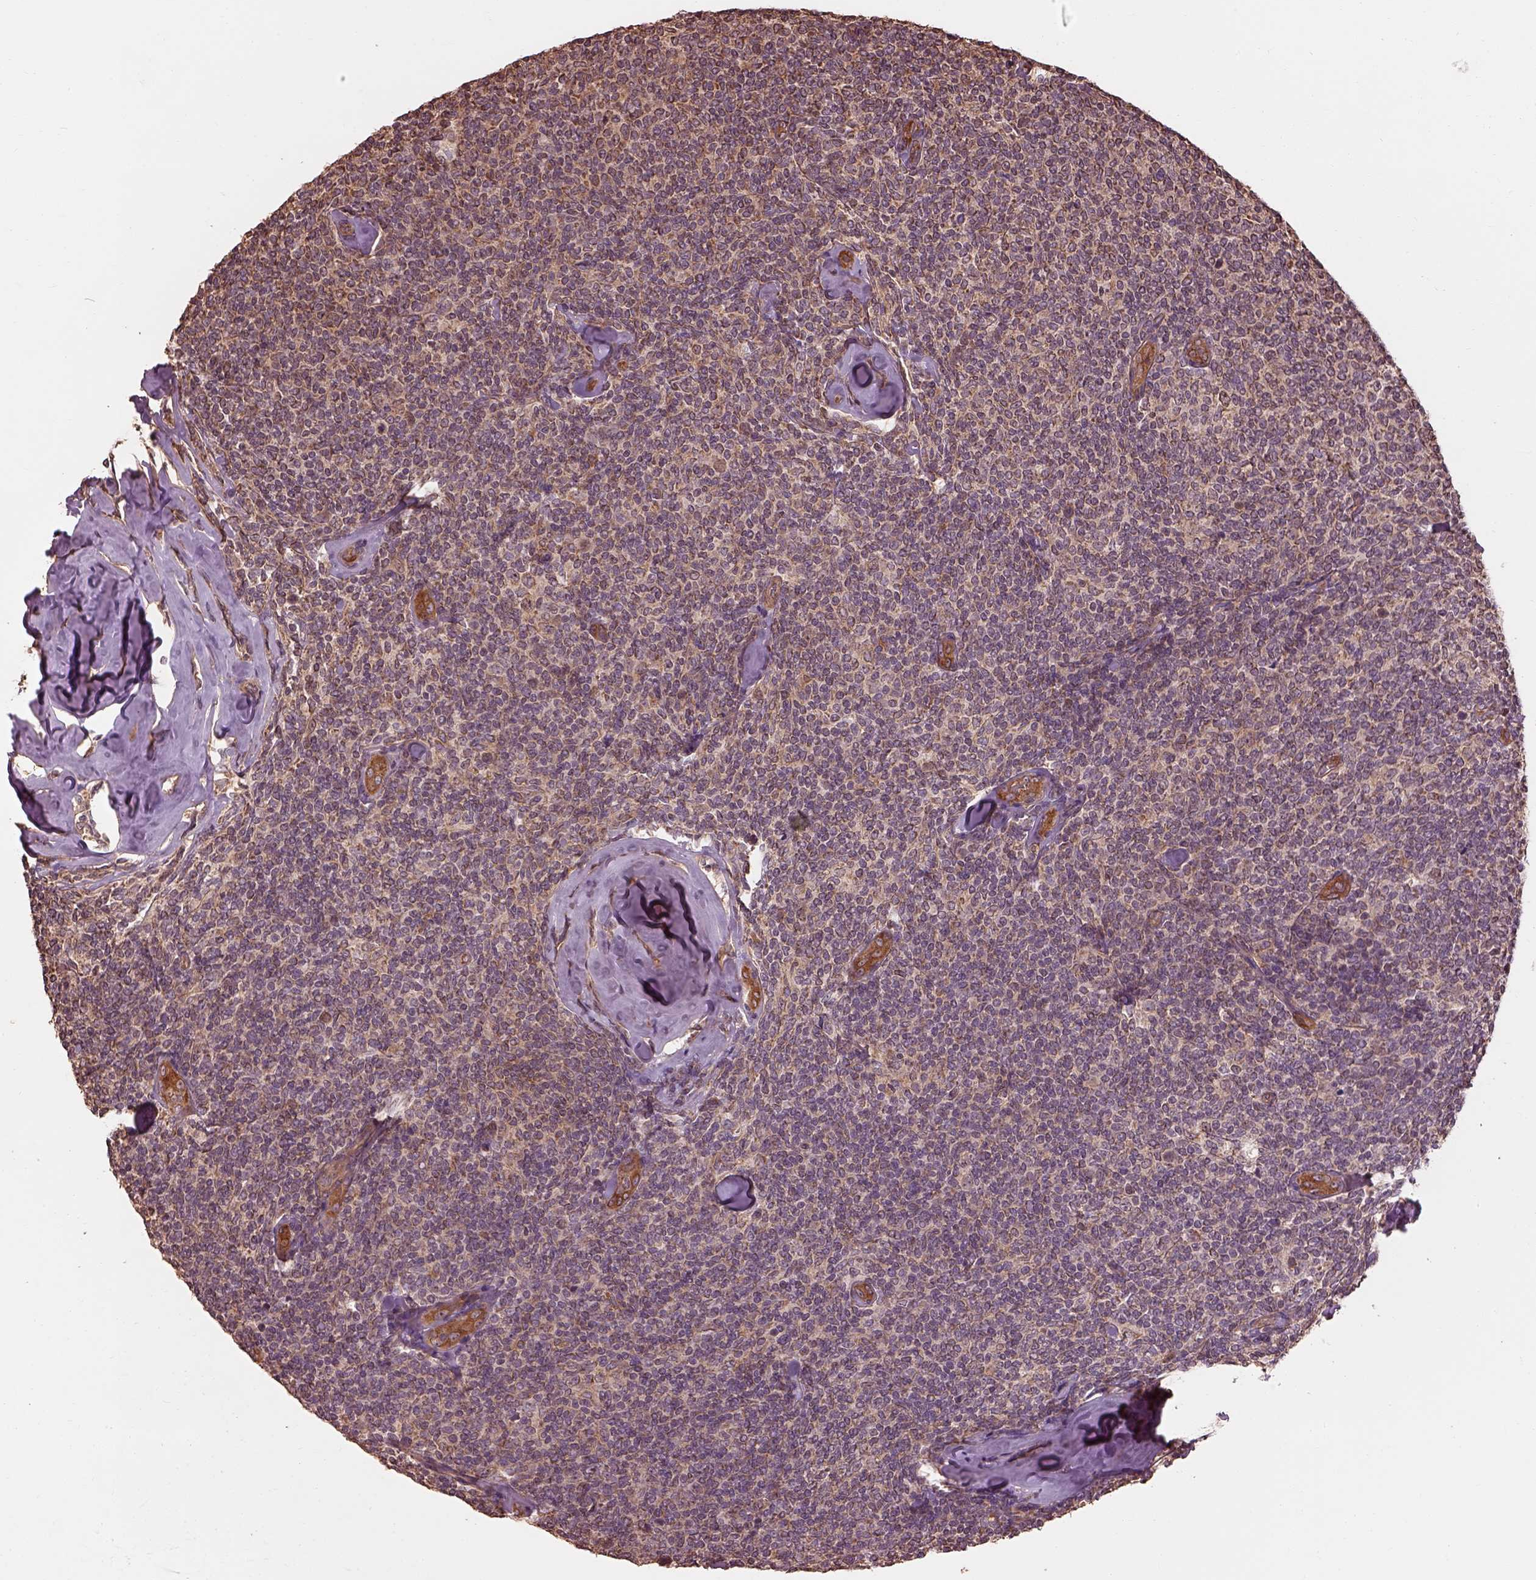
{"staining": {"intensity": "negative", "quantity": "none", "location": "none"}, "tissue": "lymphoma", "cell_type": "Tumor cells", "image_type": "cancer", "snomed": [{"axis": "morphology", "description": "Malignant lymphoma, non-Hodgkin's type, Low grade"}, {"axis": "topography", "description": "Lymph node"}], "caption": "High power microscopy histopathology image of an immunohistochemistry (IHC) micrograph of malignant lymphoma, non-Hodgkin's type (low-grade), revealing no significant expression in tumor cells.", "gene": "METTL4", "patient": {"sex": "female", "age": 56}}